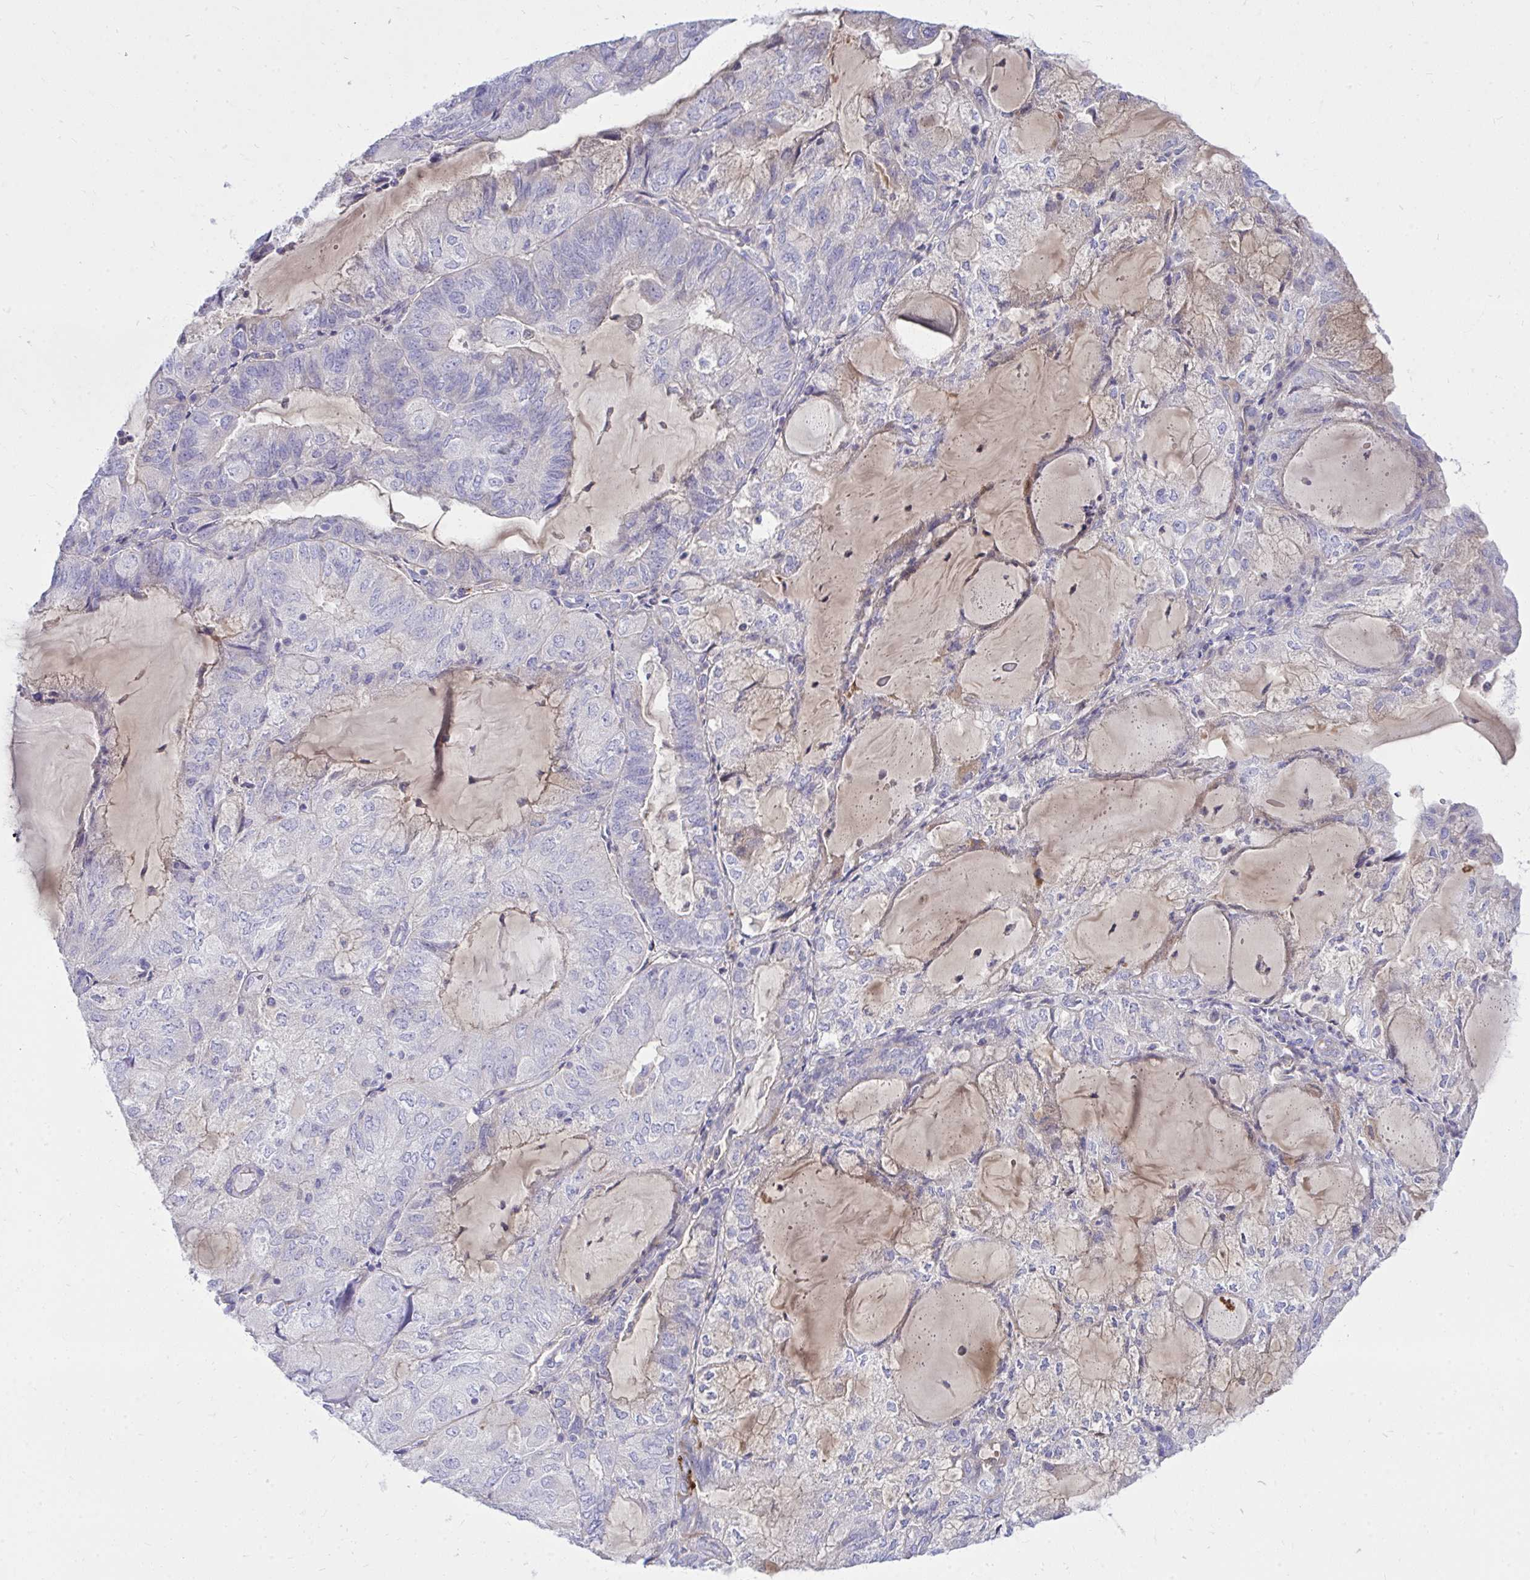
{"staining": {"intensity": "negative", "quantity": "none", "location": "none"}, "tissue": "endometrial cancer", "cell_type": "Tumor cells", "image_type": "cancer", "snomed": [{"axis": "morphology", "description": "Adenocarcinoma, NOS"}, {"axis": "topography", "description": "Endometrium"}], "caption": "This is a micrograph of immunohistochemistry (IHC) staining of endometrial adenocarcinoma, which shows no staining in tumor cells.", "gene": "TP53I11", "patient": {"sex": "female", "age": 81}}